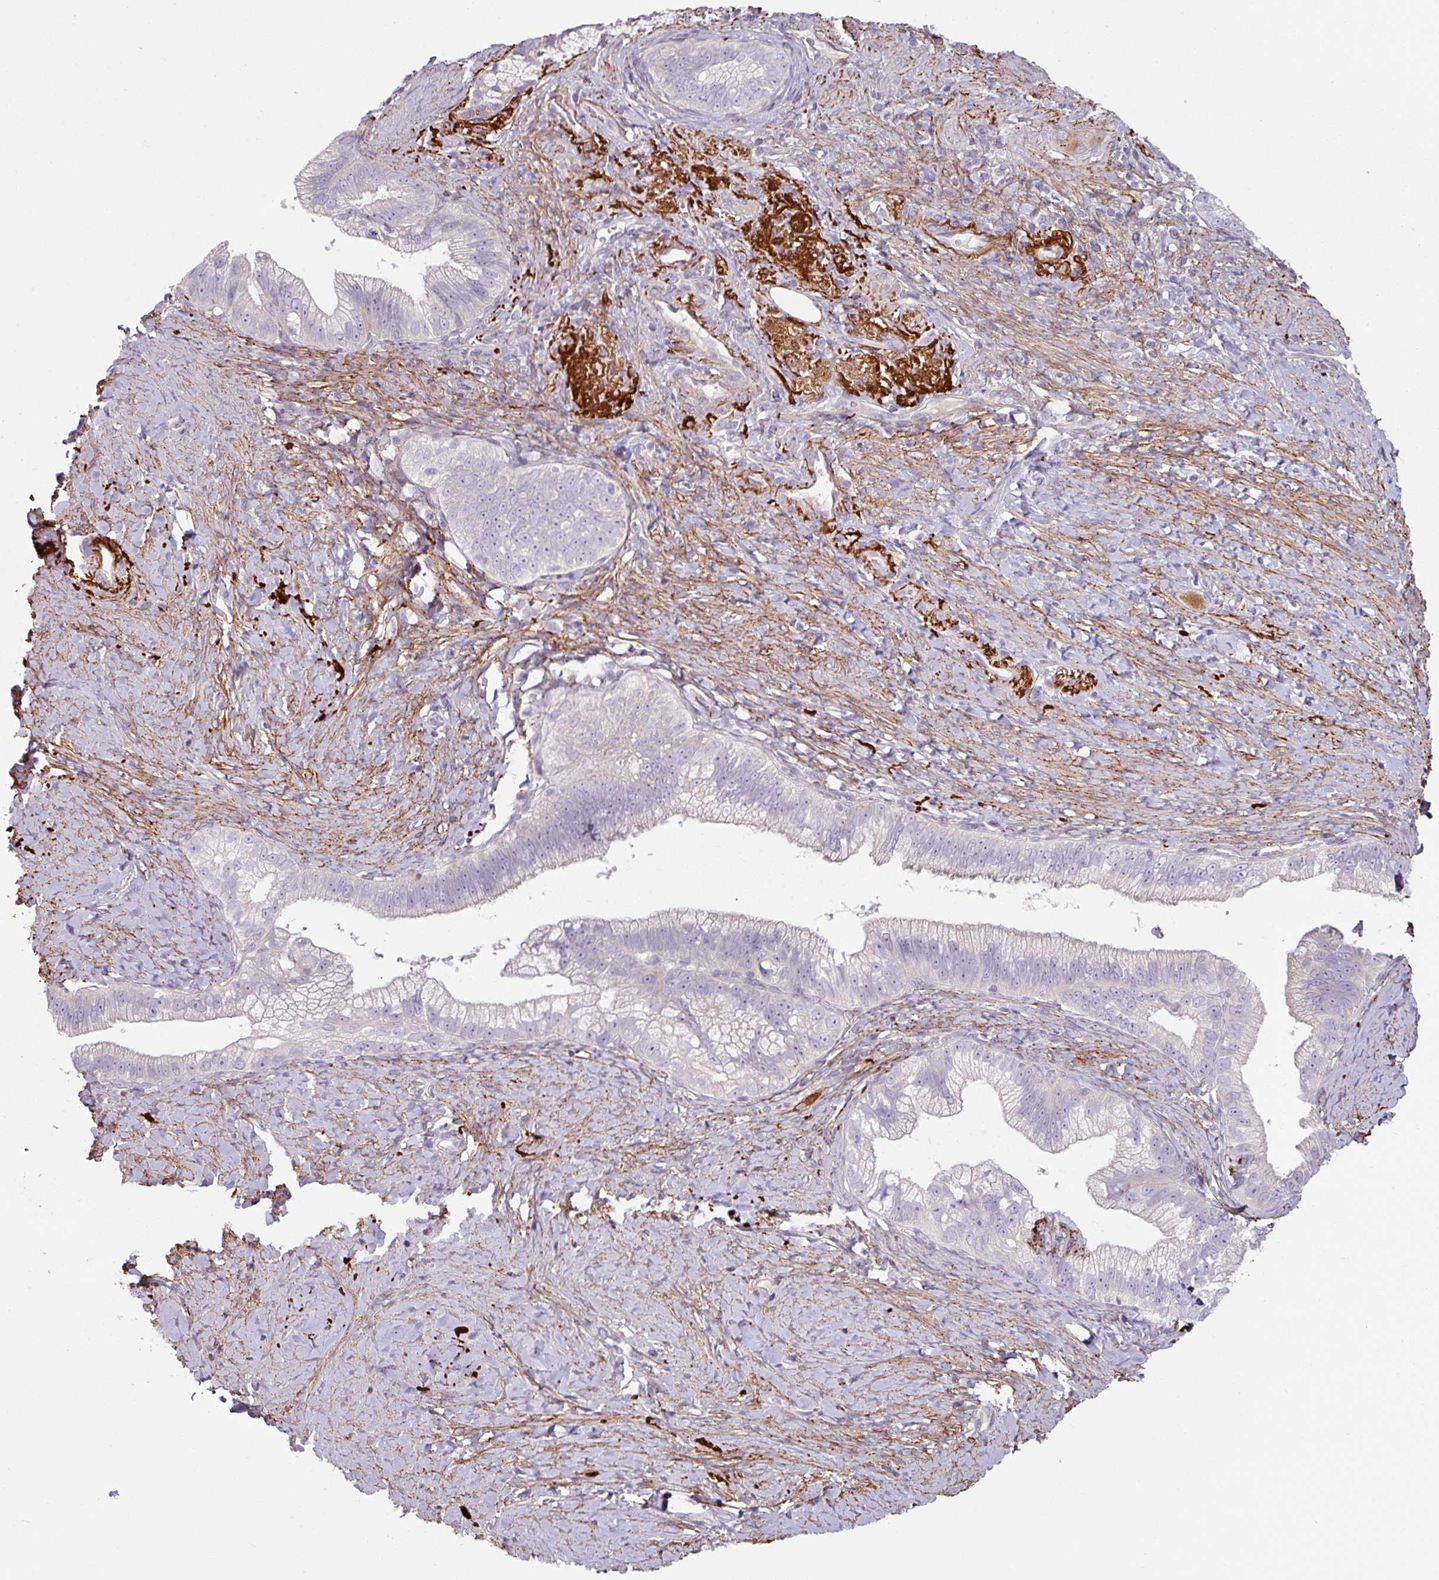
{"staining": {"intensity": "negative", "quantity": "none", "location": "none"}, "tissue": "pancreatic cancer", "cell_type": "Tumor cells", "image_type": "cancer", "snomed": [{"axis": "morphology", "description": "Adenocarcinoma, NOS"}, {"axis": "topography", "description": "Pancreas"}], "caption": "Immunohistochemistry (IHC) photomicrograph of neoplastic tissue: human pancreatic adenocarcinoma stained with DAB (3,3'-diaminobenzidine) shows no significant protein expression in tumor cells.", "gene": "MTMR14", "patient": {"sex": "male", "age": 70}}